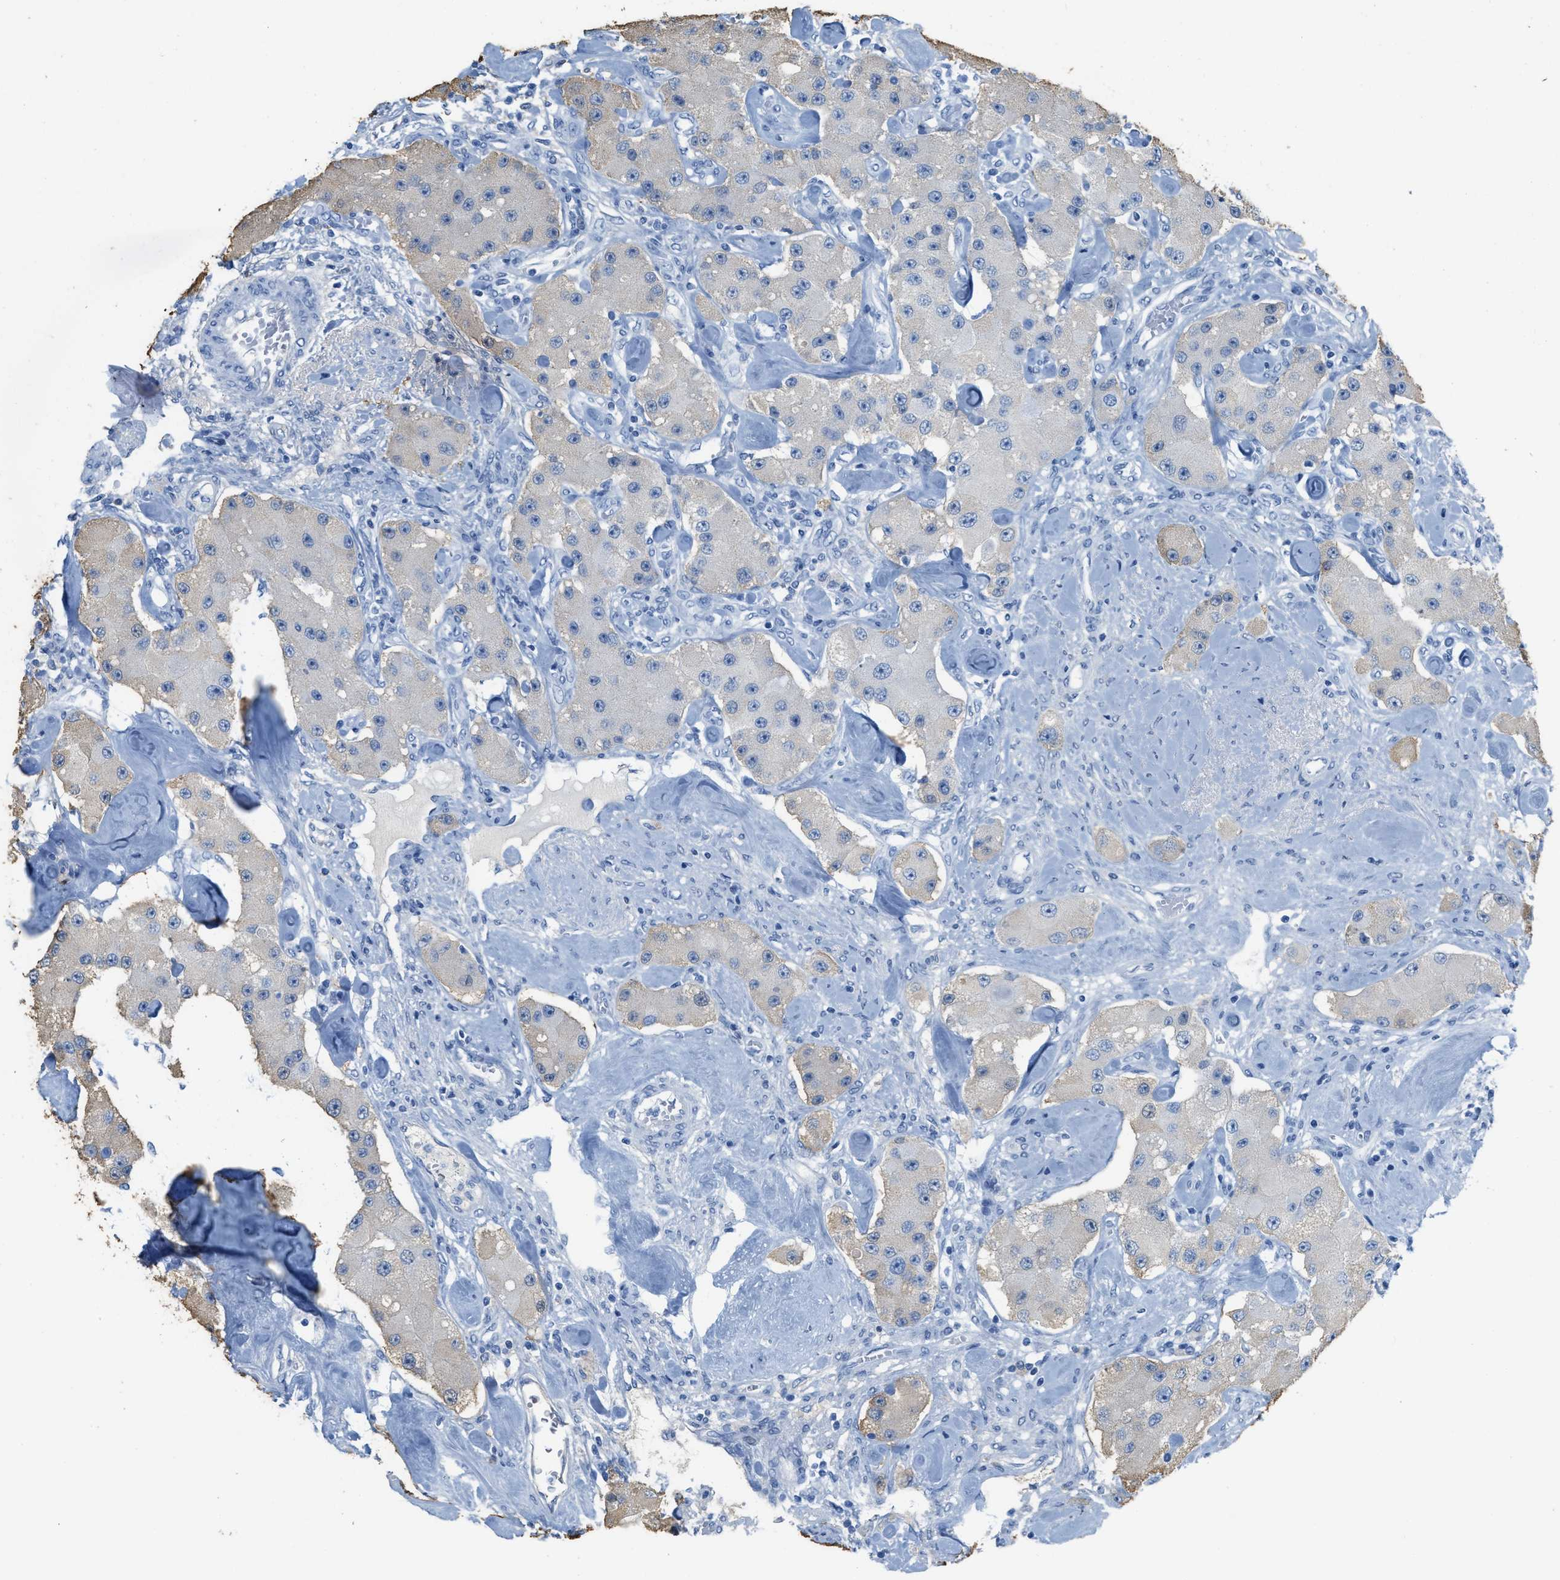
{"staining": {"intensity": "weak", "quantity": "25%-75%", "location": "cytoplasmic/membranous"}, "tissue": "carcinoid", "cell_type": "Tumor cells", "image_type": "cancer", "snomed": [{"axis": "morphology", "description": "Carcinoid, malignant, NOS"}, {"axis": "topography", "description": "Pancreas"}], "caption": "The image displays immunohistochemical staining of carcinoid. There is weak cytoplasmic/membranous staining is appreciated in approximately 25%-75% of tumor cells.", "gene": "ASGR1", "patient": {"sex": "male", "age": 41}}